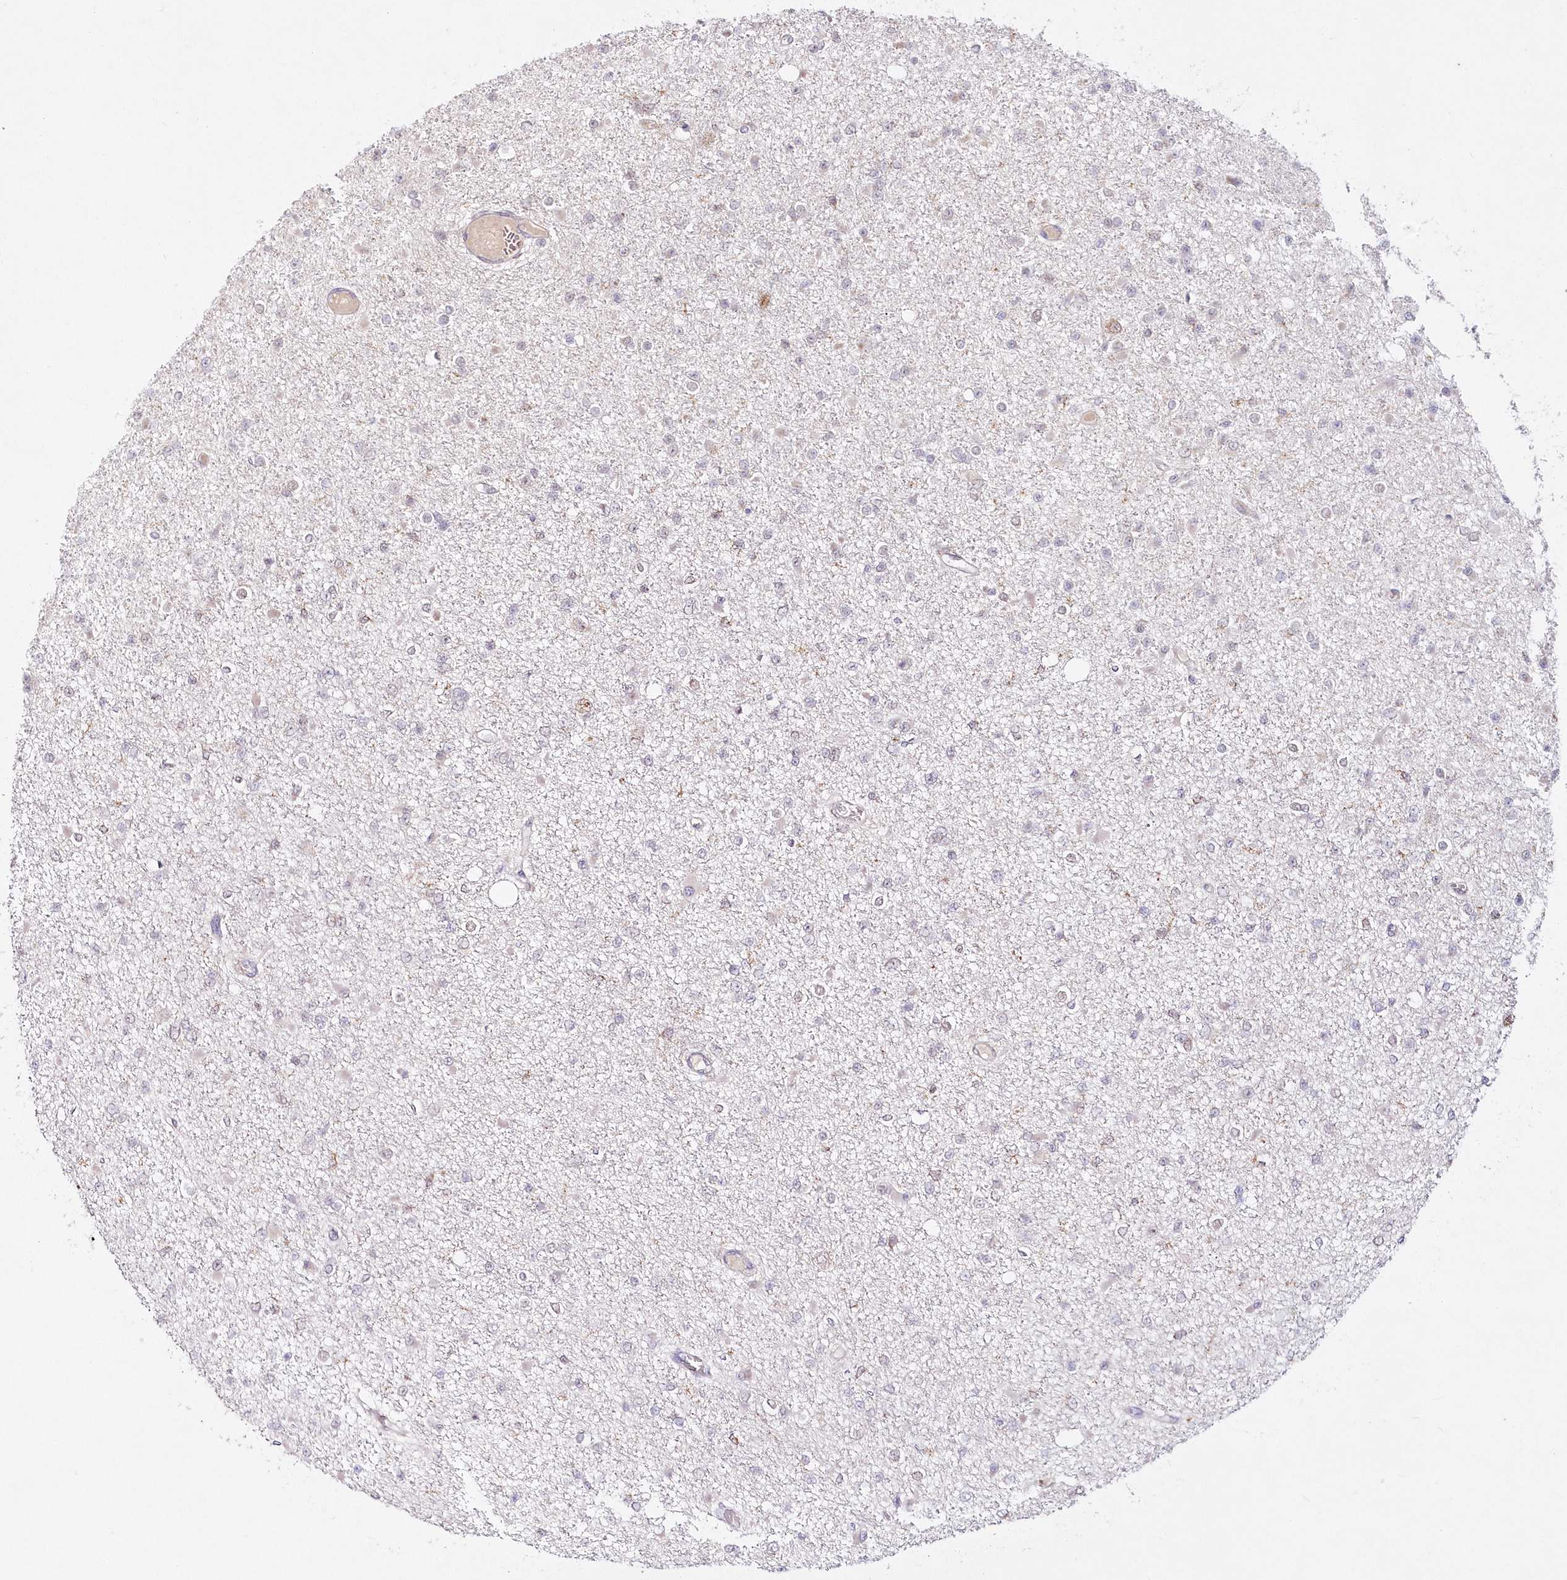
{"staining": {"intensity": "negative", "quantity": "none", "location": "none"}, "tissue": "glioma", "cell_type": "Tumor cells", "image_type": "cancer", "snomed": [{"axis": "morphology", "description": "Glioma, malignant, Low grade"}, {"axis": "topography", "description": "Brain"}], "caption": "An image of human glioma is negative for staining in tumor cells.", "gene": "LDB1", "patient": {"sex": "female", "age": 22}}